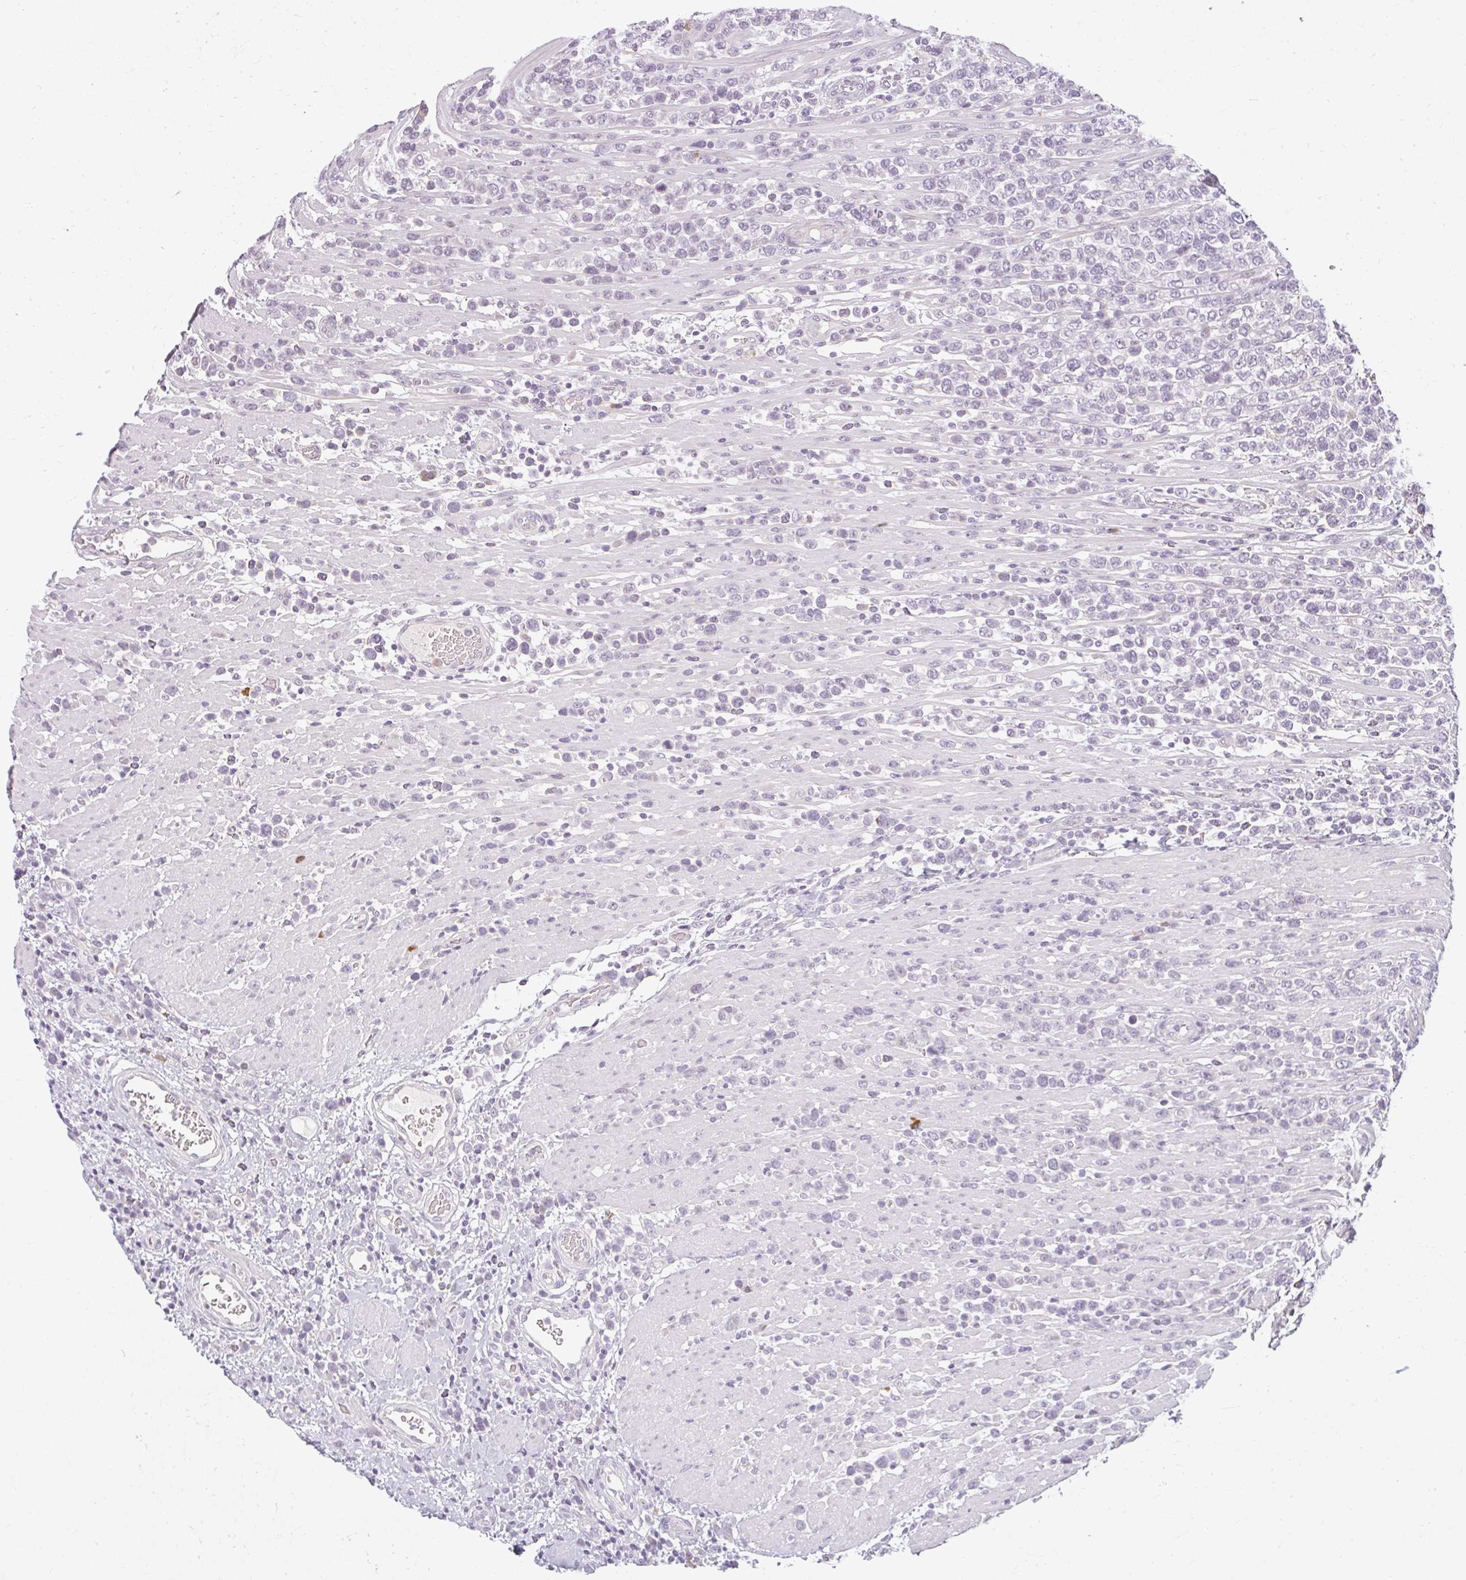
{"staining": {"intensity": "negative", "quantity": "none", "location": "none"}, "tissue": "lymphoma", "cell_type": "Tumor cells", "image_type": "cancer", "snomed": [{"axis": "morphology", "description": "Malignant lymphoma, non-Hodgkin's type, High grade"}, {"axis": "topography", "description": "Soft tissue"}], "caption": "A high-resolution histopathology image shows immunohistochemistry (IHC) staining of malignant lymphoma, non-Hodgkin's type (high-grade), which shows no significant staining in tumor cells.", "gene": "ZFYVE26", "patient": {"sex": "female", "age": 56}}